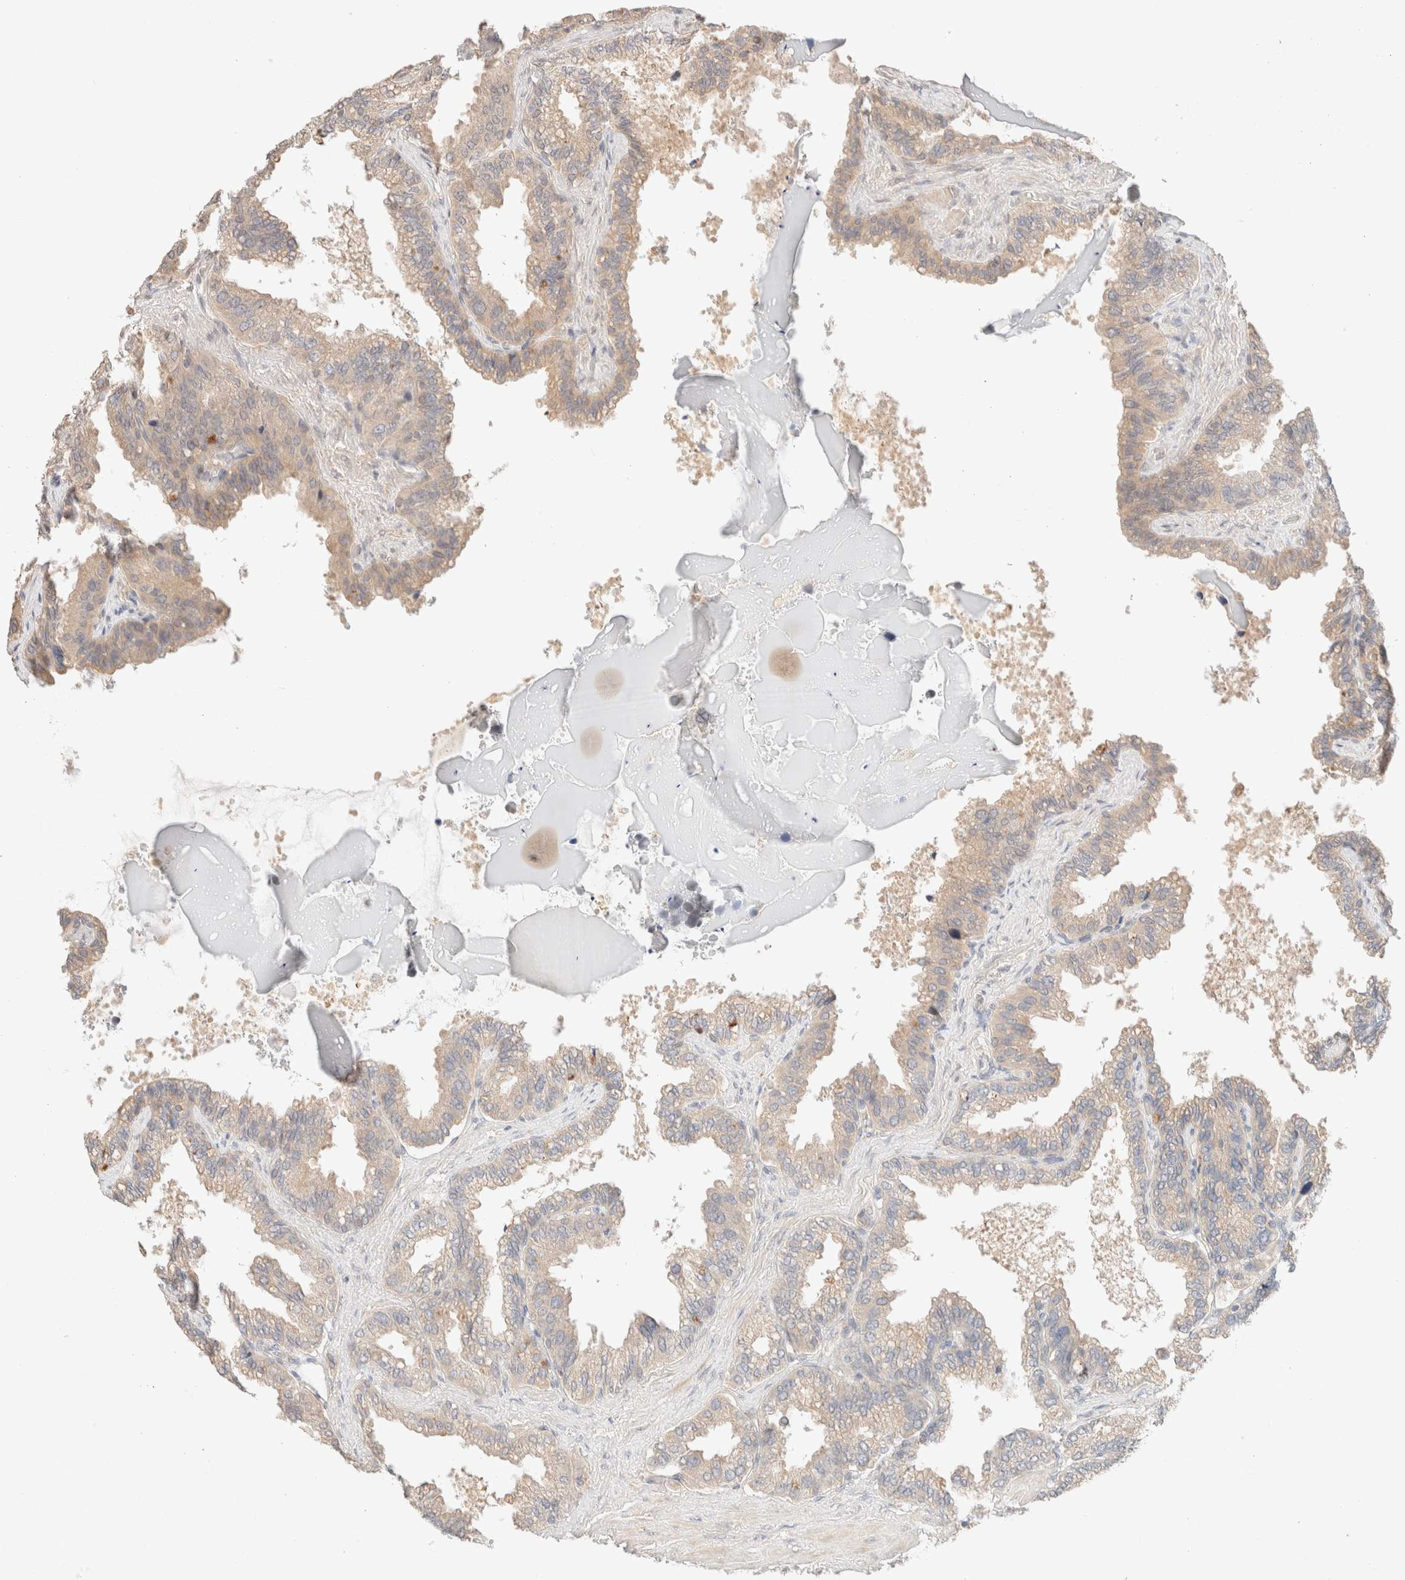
{"staining": {"intensity": "weak", "quantity": "<25%", "location": "cytoplasmic/membranous"}, "tissue": "seminal vesicle", "cell_type": "Glandular cells", "image_type": "normal", "snomed": [{"axis": "morphology", "description": "Normal tissue, NOS"}, {"axis": "topography", "description": "Seminal veicle"}], "caption": "IHC histopathology image of normal seminal vesicle: seminal vesicle stained with DAB (3,3'-diaminobenzidine) displays no significant protein staining in glandular cells. (Stains: DAB (3,3'-diaminobenzidine) immunohistochemistry (IHC) with hematoxylin counter stain, Microscopy: brightfield microscopy at high magnification).", "gene": "SARM1", "patient": {"sex": "male", "age": 46}}